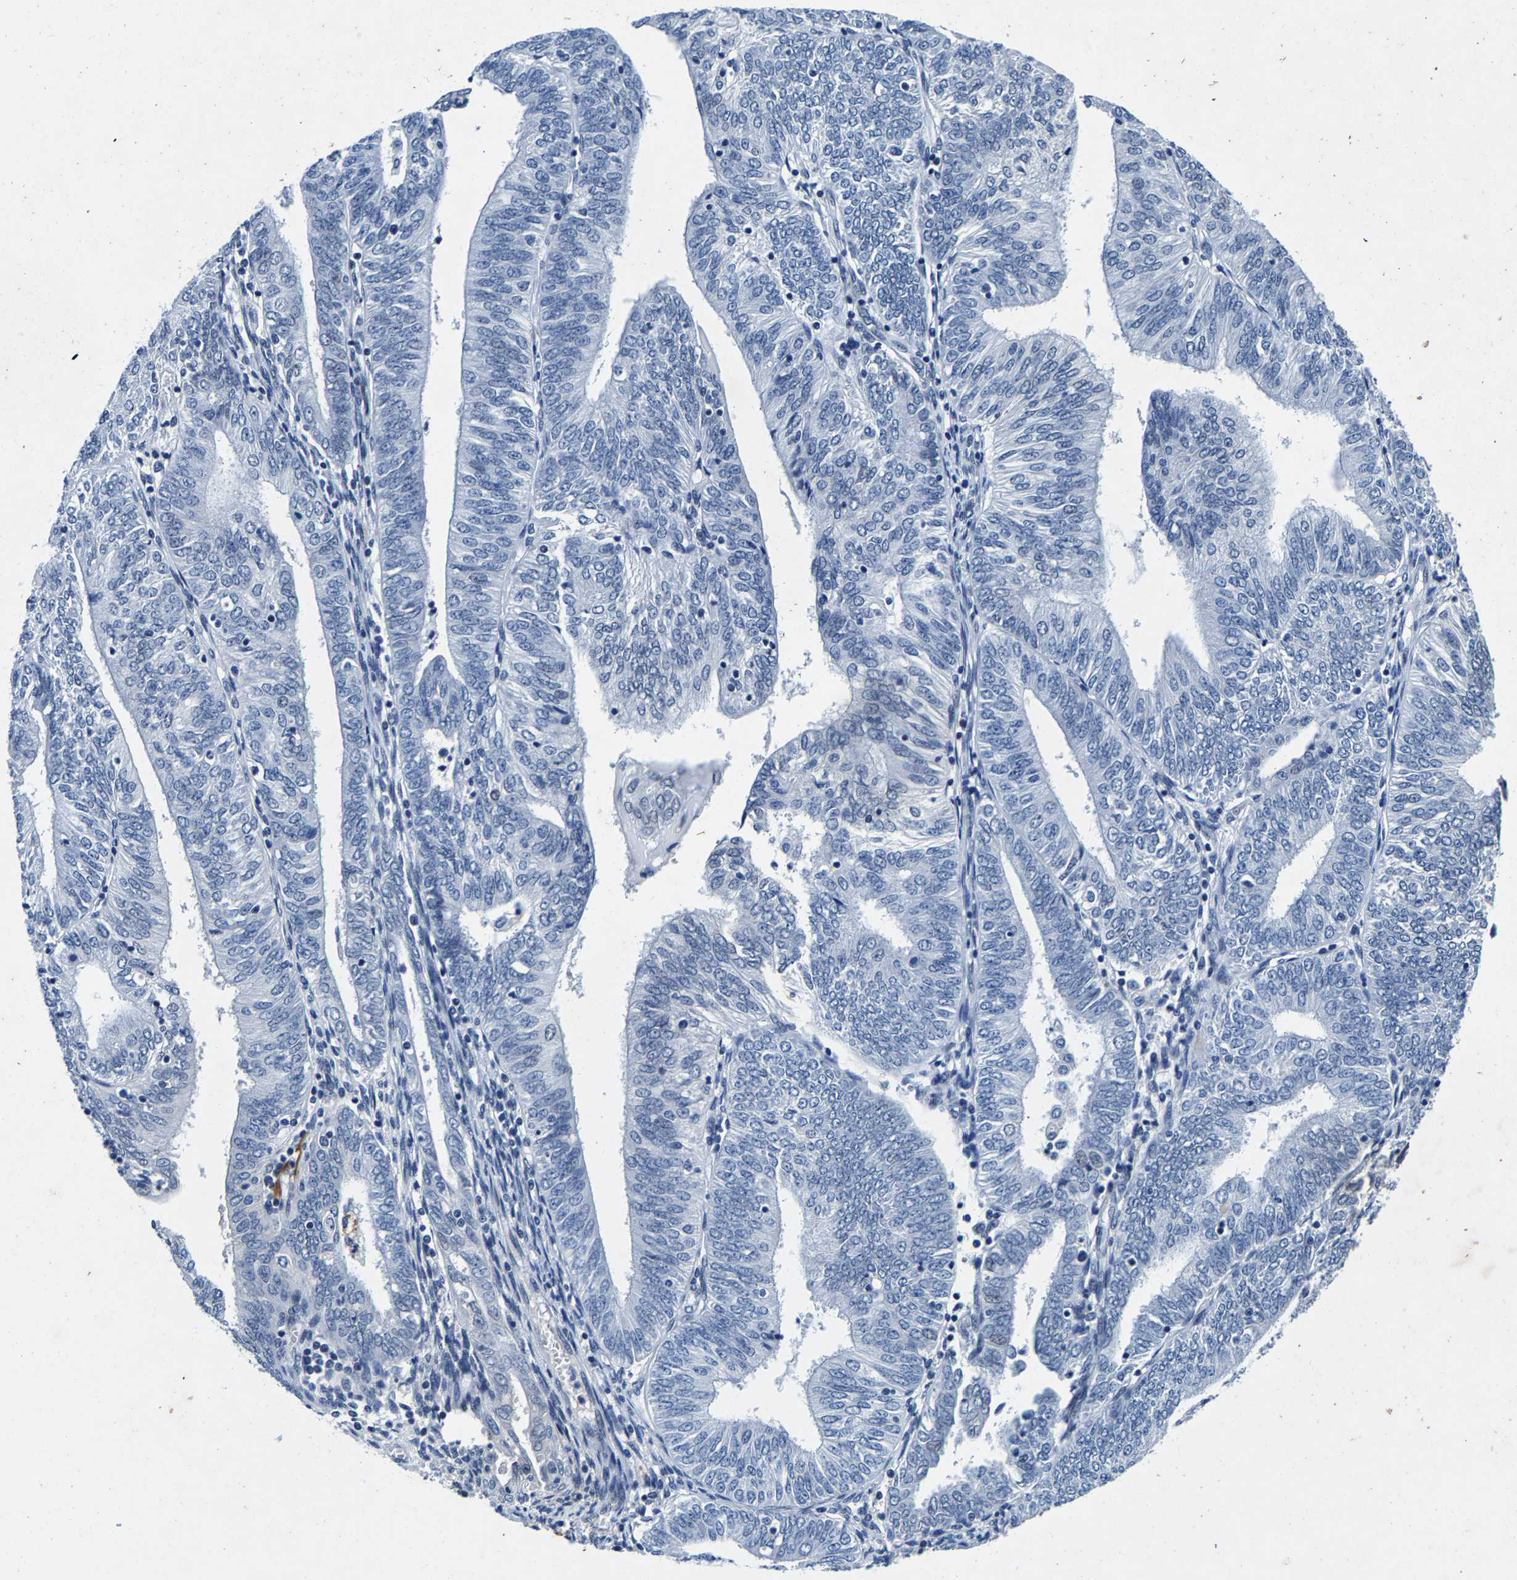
{"staining": {"intensity": "negative", "quantity": "none", "location": "none"}, "tissue": "endometrial cancer", "cell_type": "Tumor cells", "image_type": "cancer", "snomed": [{"axis": "morphology", "description": "Adenocarcinoma, NOS"}, {"axis": "topography", "description": "Endometrium"}], "caption": "IHC histopathology image of neoplastic tissue: endometrial adenocarcinoma stained with DAB (3,3'-diaminobenzidine) exhibits no significant protein staining in tumor cells.", "gene": "UBN2", "patient": {"sex": "female", "age": 58}}